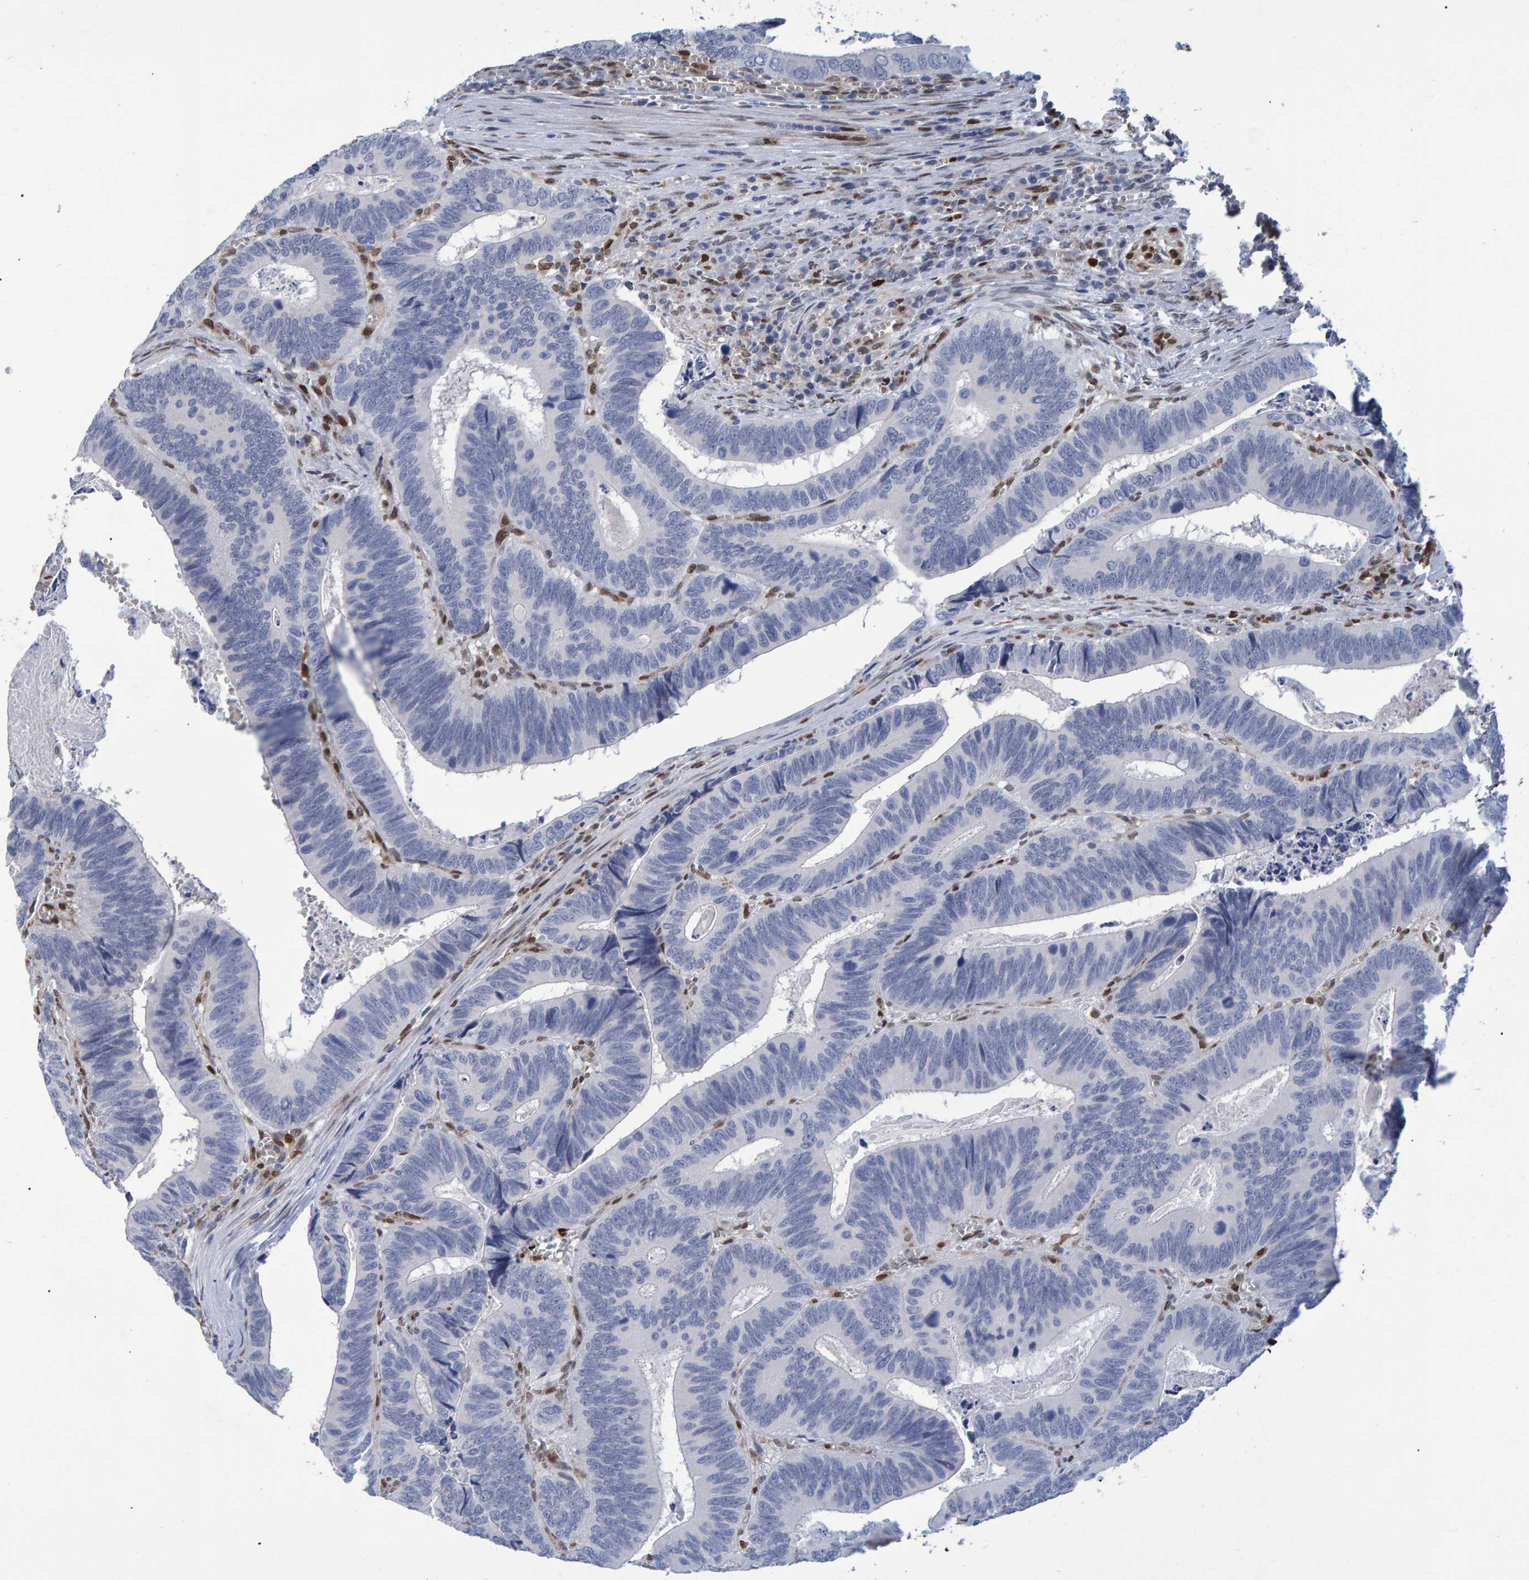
{"staining": {"intensity": "negative", "quantity": "none", "location": "none"}, "tissue": "colorectal cancer", "cell_type": "Tumor cells", "image_type": "cancer", "snomed": [{"axis": "morphology", "description": "Inflammation, NOS"}, {"axis": "morphology", "description": "Adenocarcinoma, NOS"}, {"axis": "topography", "description": "Colon"}], "caption": "Adenocarcinoma (colorectal) stained for a protein using immunohistochemistry displays no positivity tumor cells.", "gene": "QKI", "patient": {"sex": "male", "age": 72}}